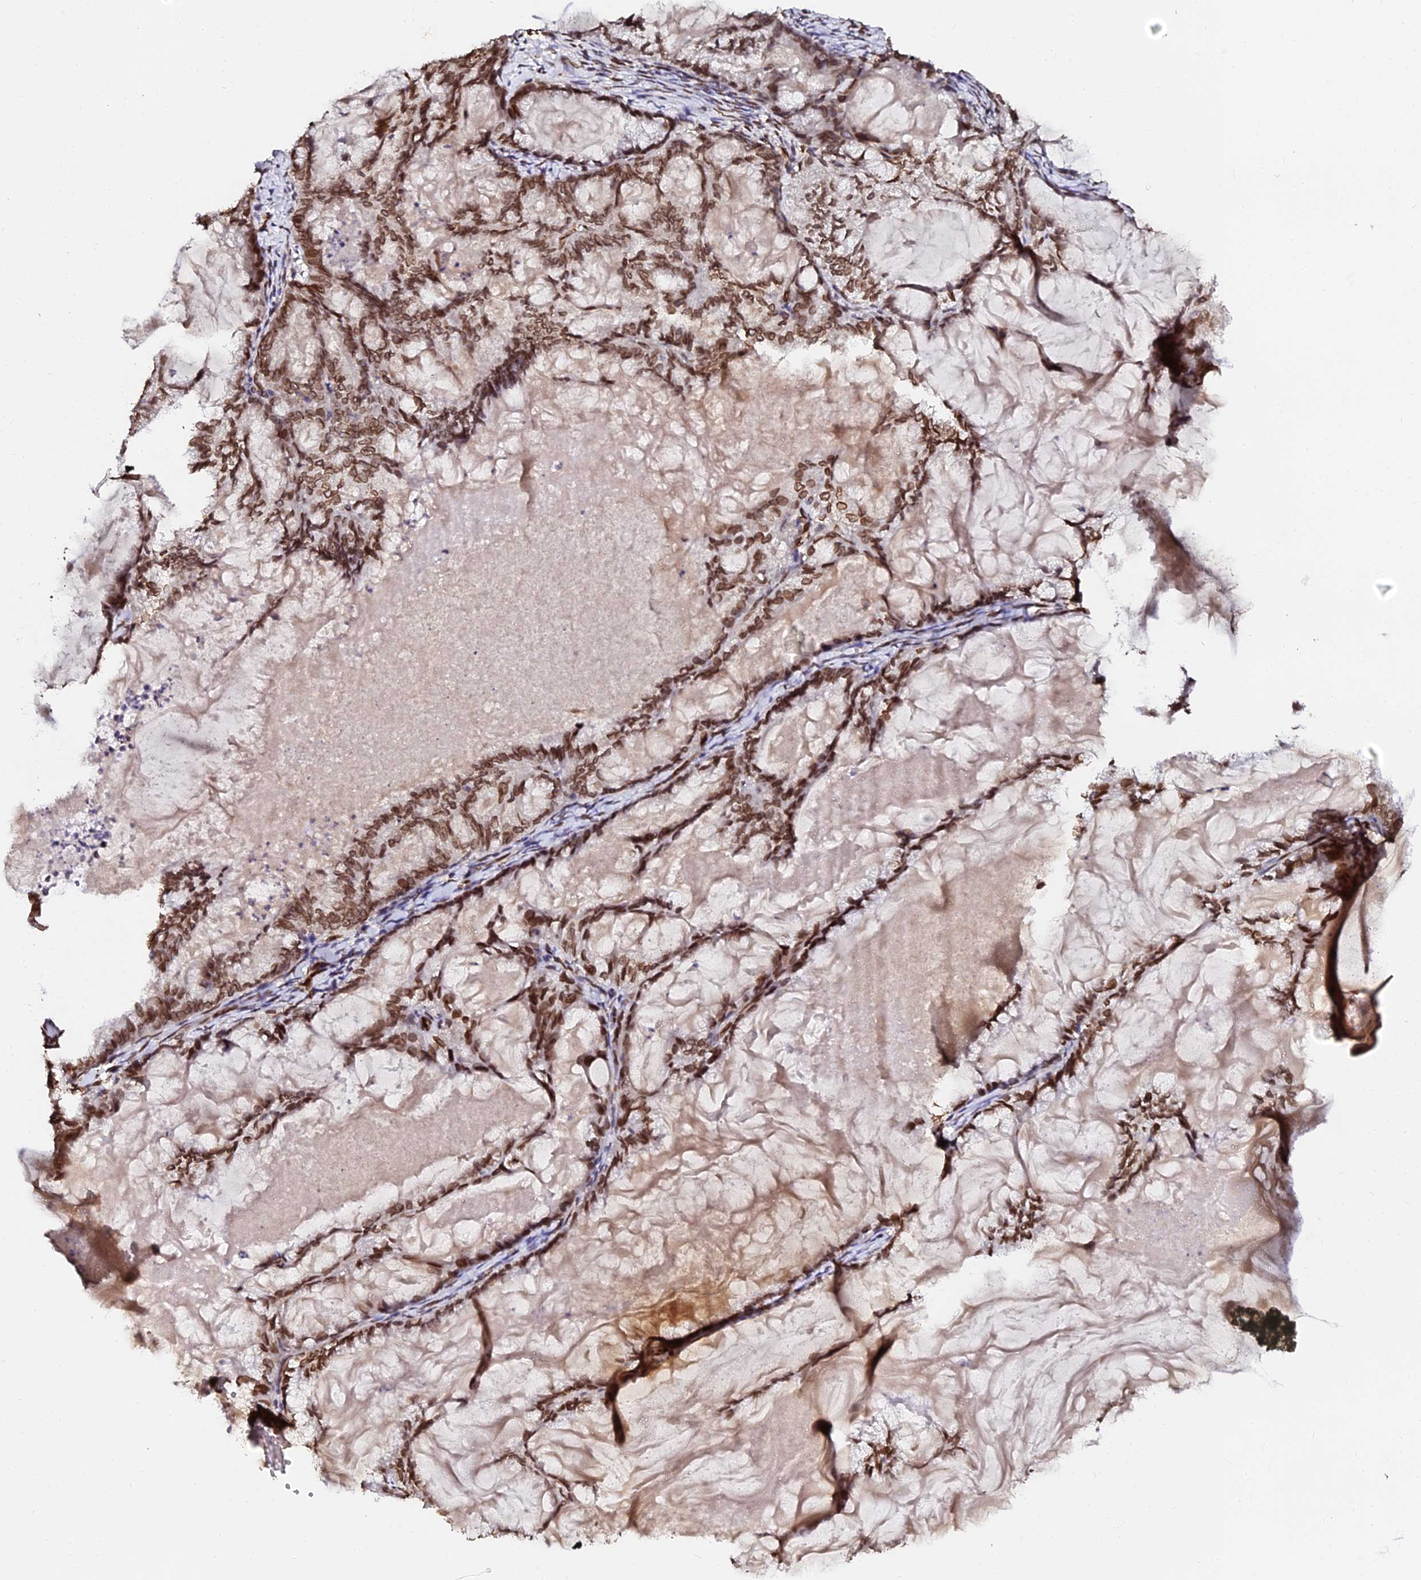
{"staining": {"intensity": "strong", "quantity": ">75%", "location": "cytoplasmic/membranous,nuclear"}, "tissue": "endometrial cancer", "cell_type": "Tumor cells", "image_type": "cancer", "snomed": [{"axis": "morphology", "description": "Adenocarcinoma, NOS"}, {"axis": "topography", "description": "Endometrium"}], "caption": "Human endometrial cancer (adenocarcinoma) stained for a protein (brown) demonstrates strong cytoplasmic/membranous and nuclear positive expression in approximately >75% of tumor cells.", "gene": "ANAPC5", "patient": {"sex": "female", "age": 86}}